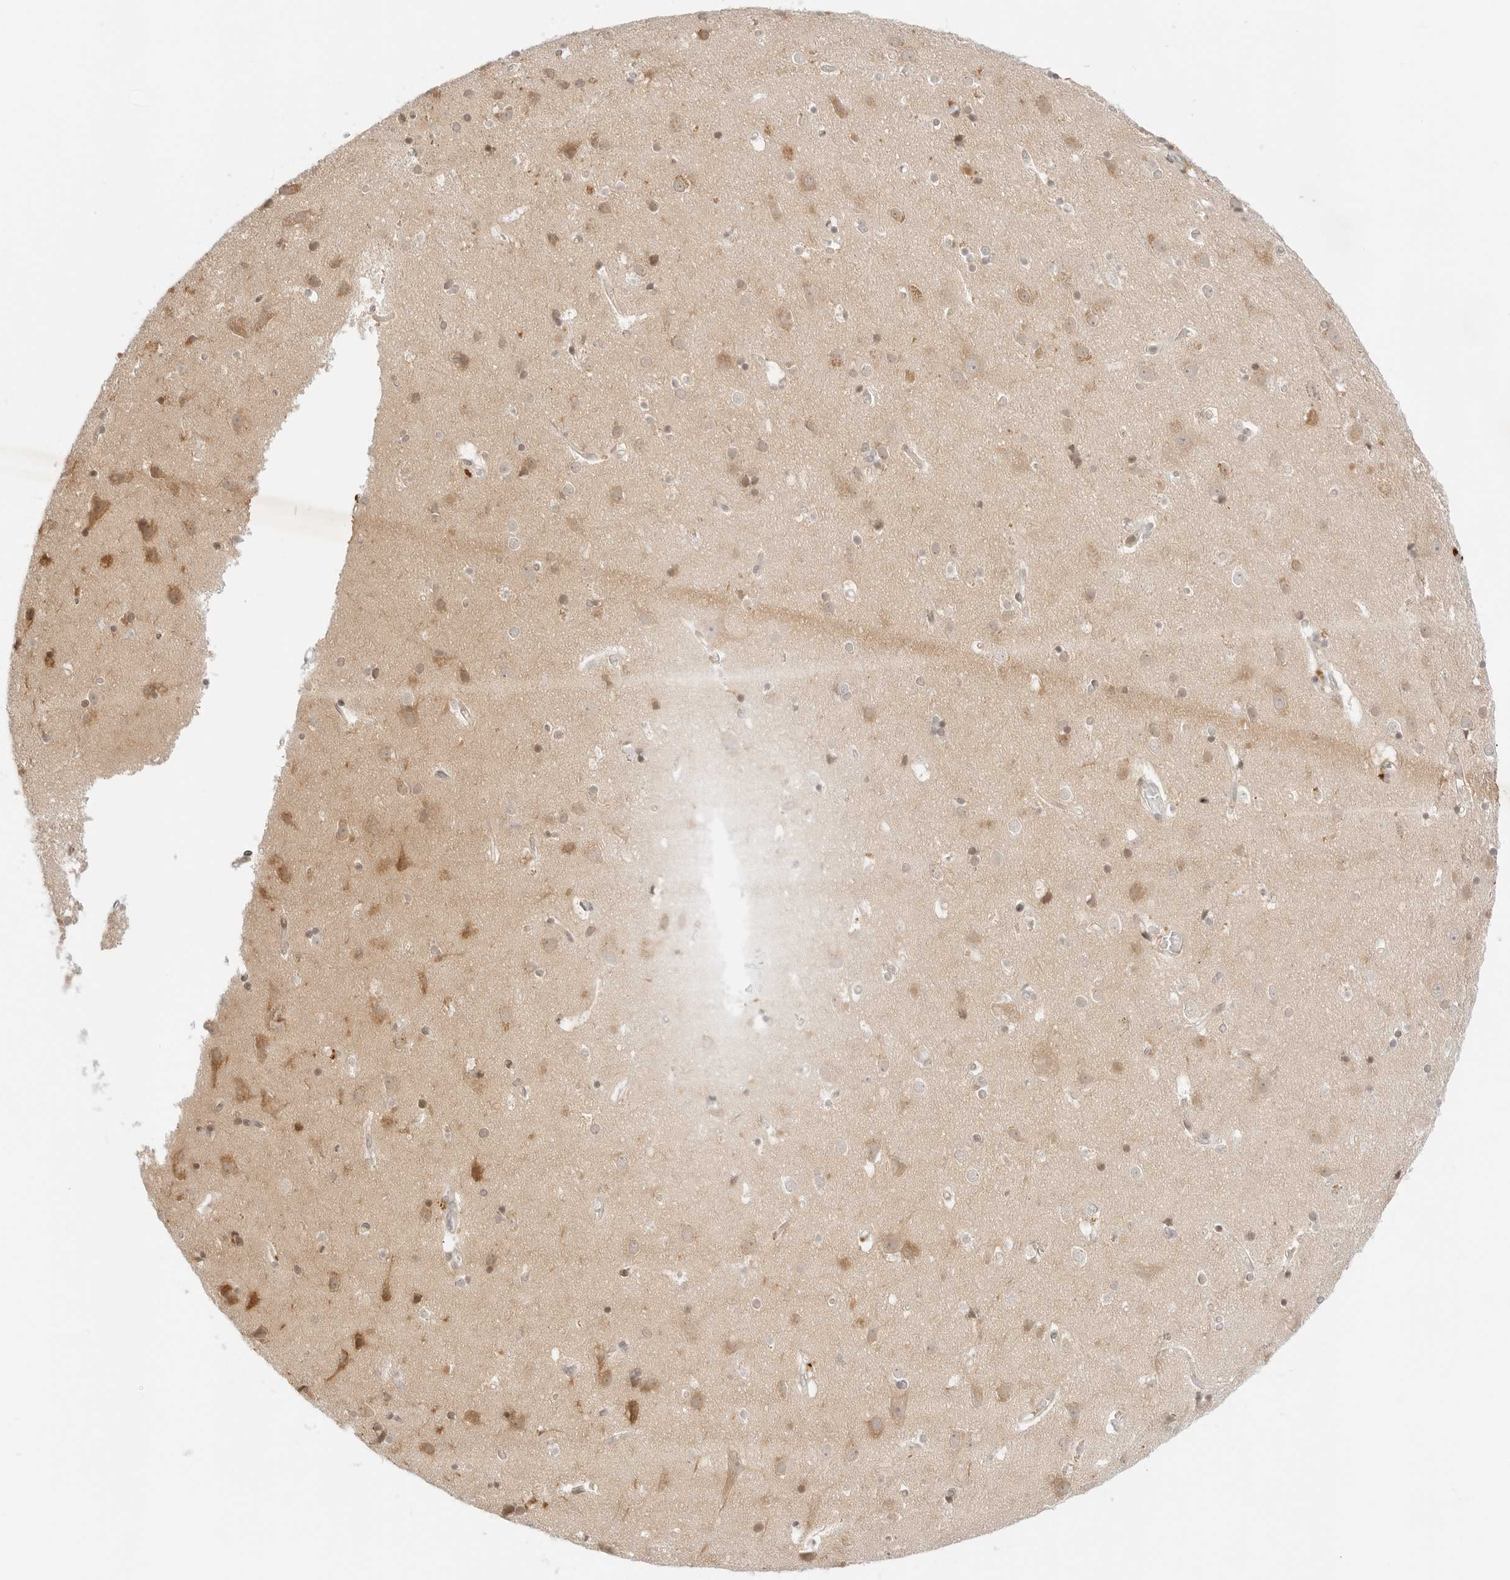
{"staining": {"intensity": "weak", "quantity": "25%-75%", "location": "nuclear"}, "tissue": "cerebral cortex", "cell_type": "Endothelial cells", "image_type": "normal", "snomed": [{"axis": "morphology", "description": "Normal tissue, NOS"}, {"axis": "topography", "description": "Cerebral cortex"}], "caption": "A low amount of weak nuclear expression is appreciated in approximately 25%-75% of endothelial cells in unremarkable cerebral cortex.", "gene": "RPS6KL1", "patient": {"sex": "male", "age": 54}}